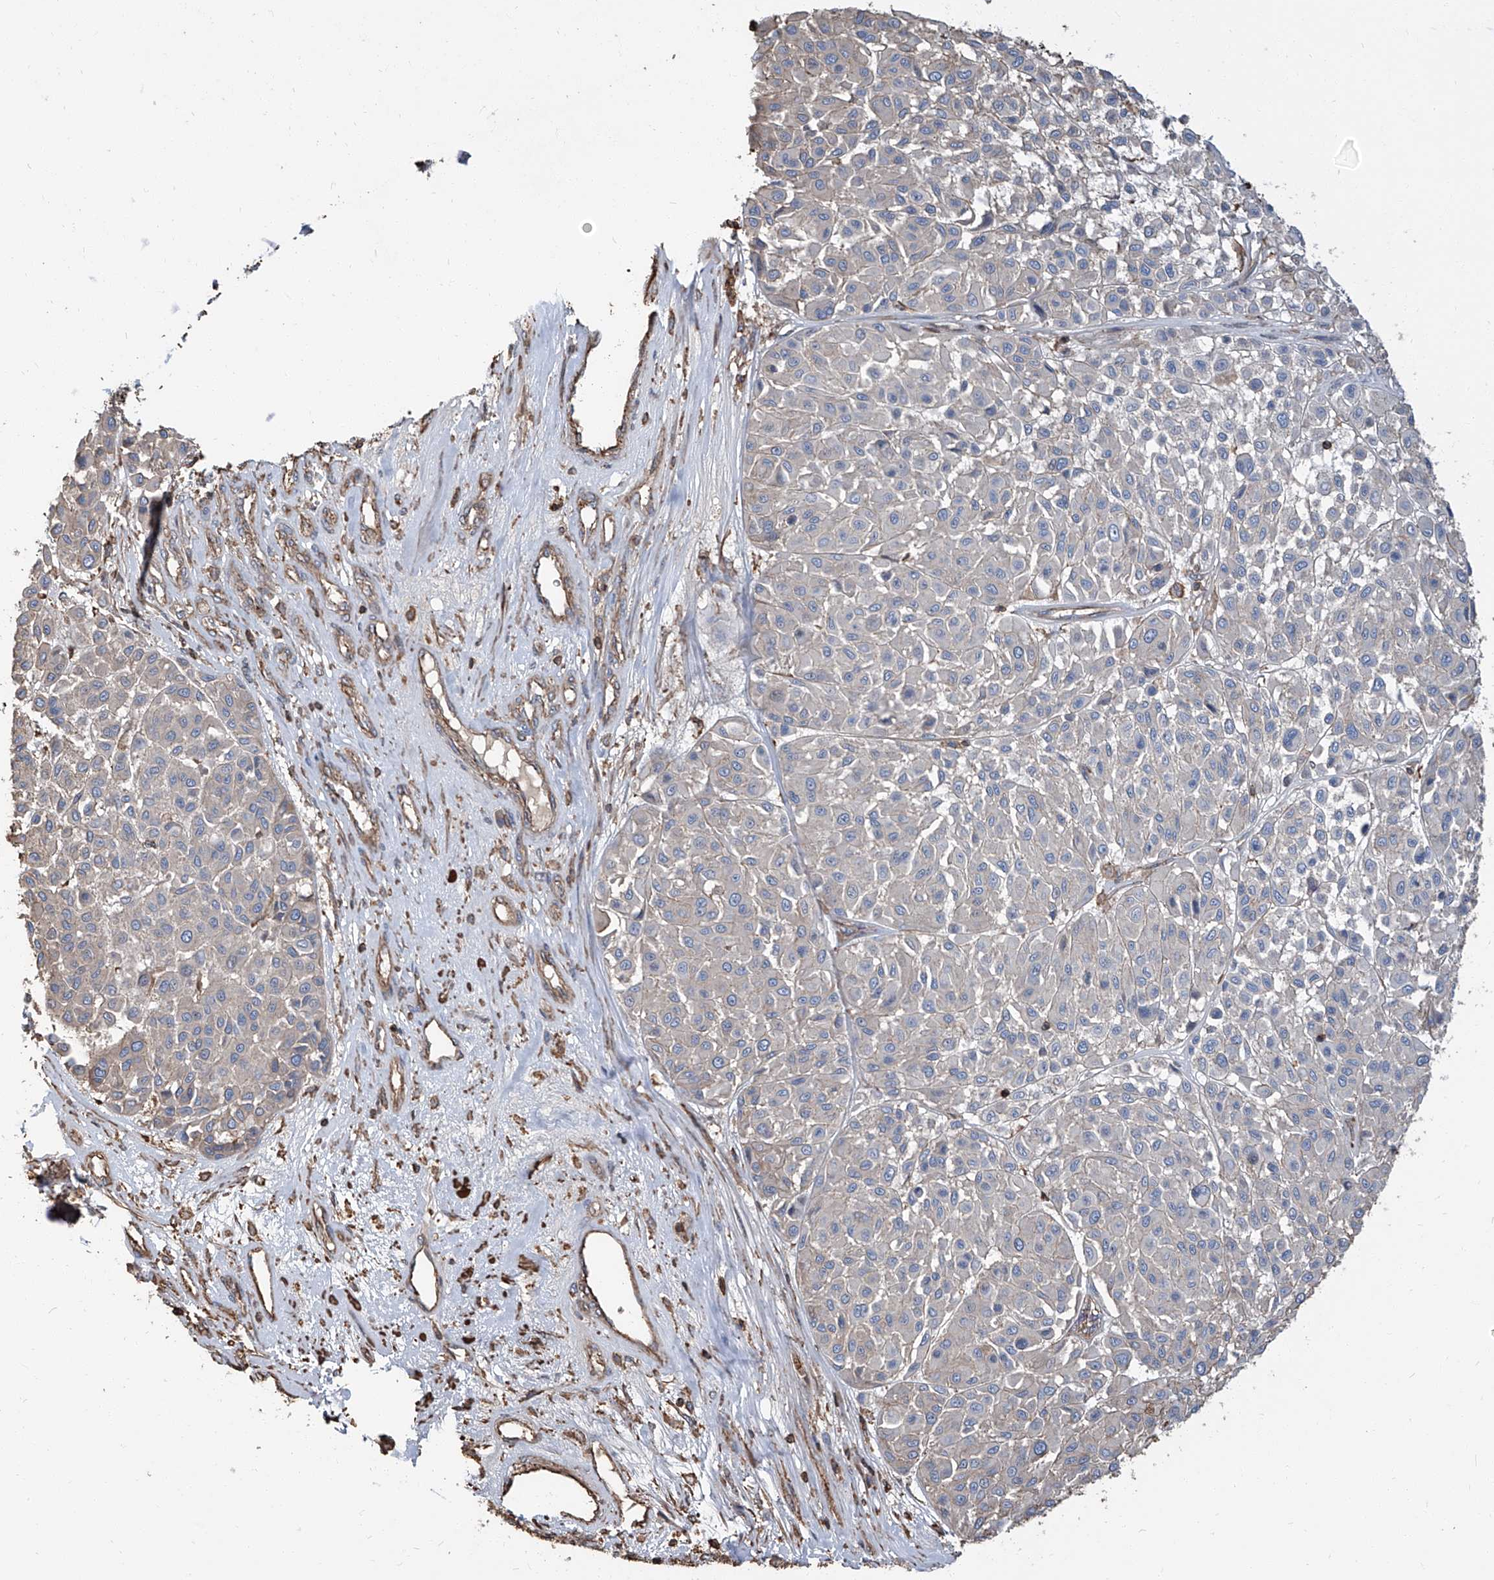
{"staining": {"intensity": "negative", "quantity": "none", "location": "none"}, "tissue": "melanoma", "cell_type": "Tumor cells", "image_type": "cancer", "snomed": [{"axis": "morphology", "description": "Malignant melanoma, Metastatic site"}, {"axis": "topography", "description": "Soft tissue"}], "caption": "DAB immunohistochemical staining of malignant melanoma (metastatic site) shows no significant staining in tumor cells.", "gene": "PIEZO2", "patient": {"sex": "male", "age": 41}}